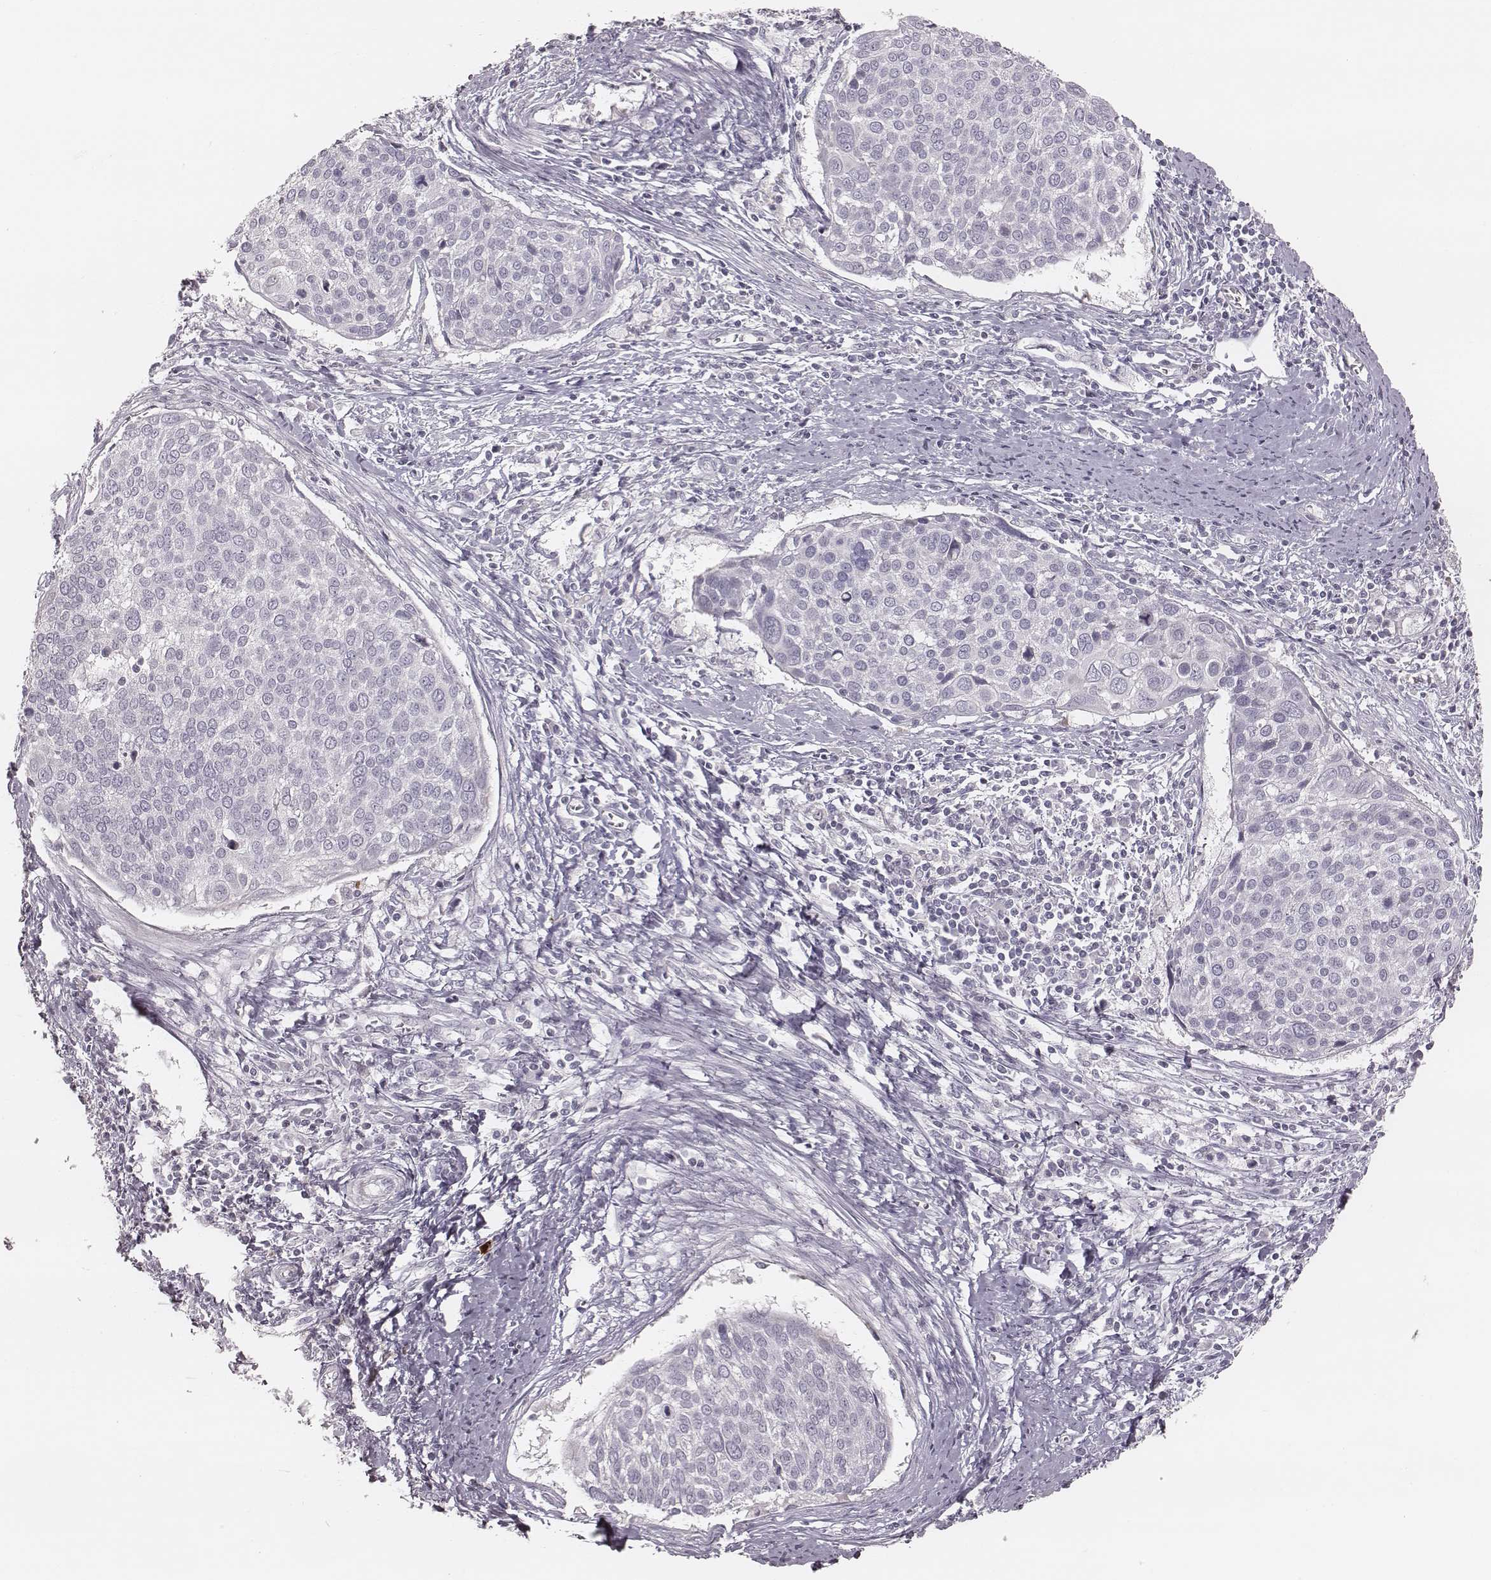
{"staining": {"intensity": "negative", "quantity": "none", "location": "none"}, "tissue": "cervical cancer", "cell_type": "Tumor cells", "image_type": "cancer", "snomed": [{"axis": "morphology", "description": "Squamous cell carcinoma, NOS"}, {"axis": "topography", "description": "Cervix"}], "caption": "The image shows no significant expression in tumor cells of cervical cancer (squamous cell carcinoma). Nuclei are stained in blue.", "gene": "S100Z", "patient": {"sex": "female", "age": 39}}